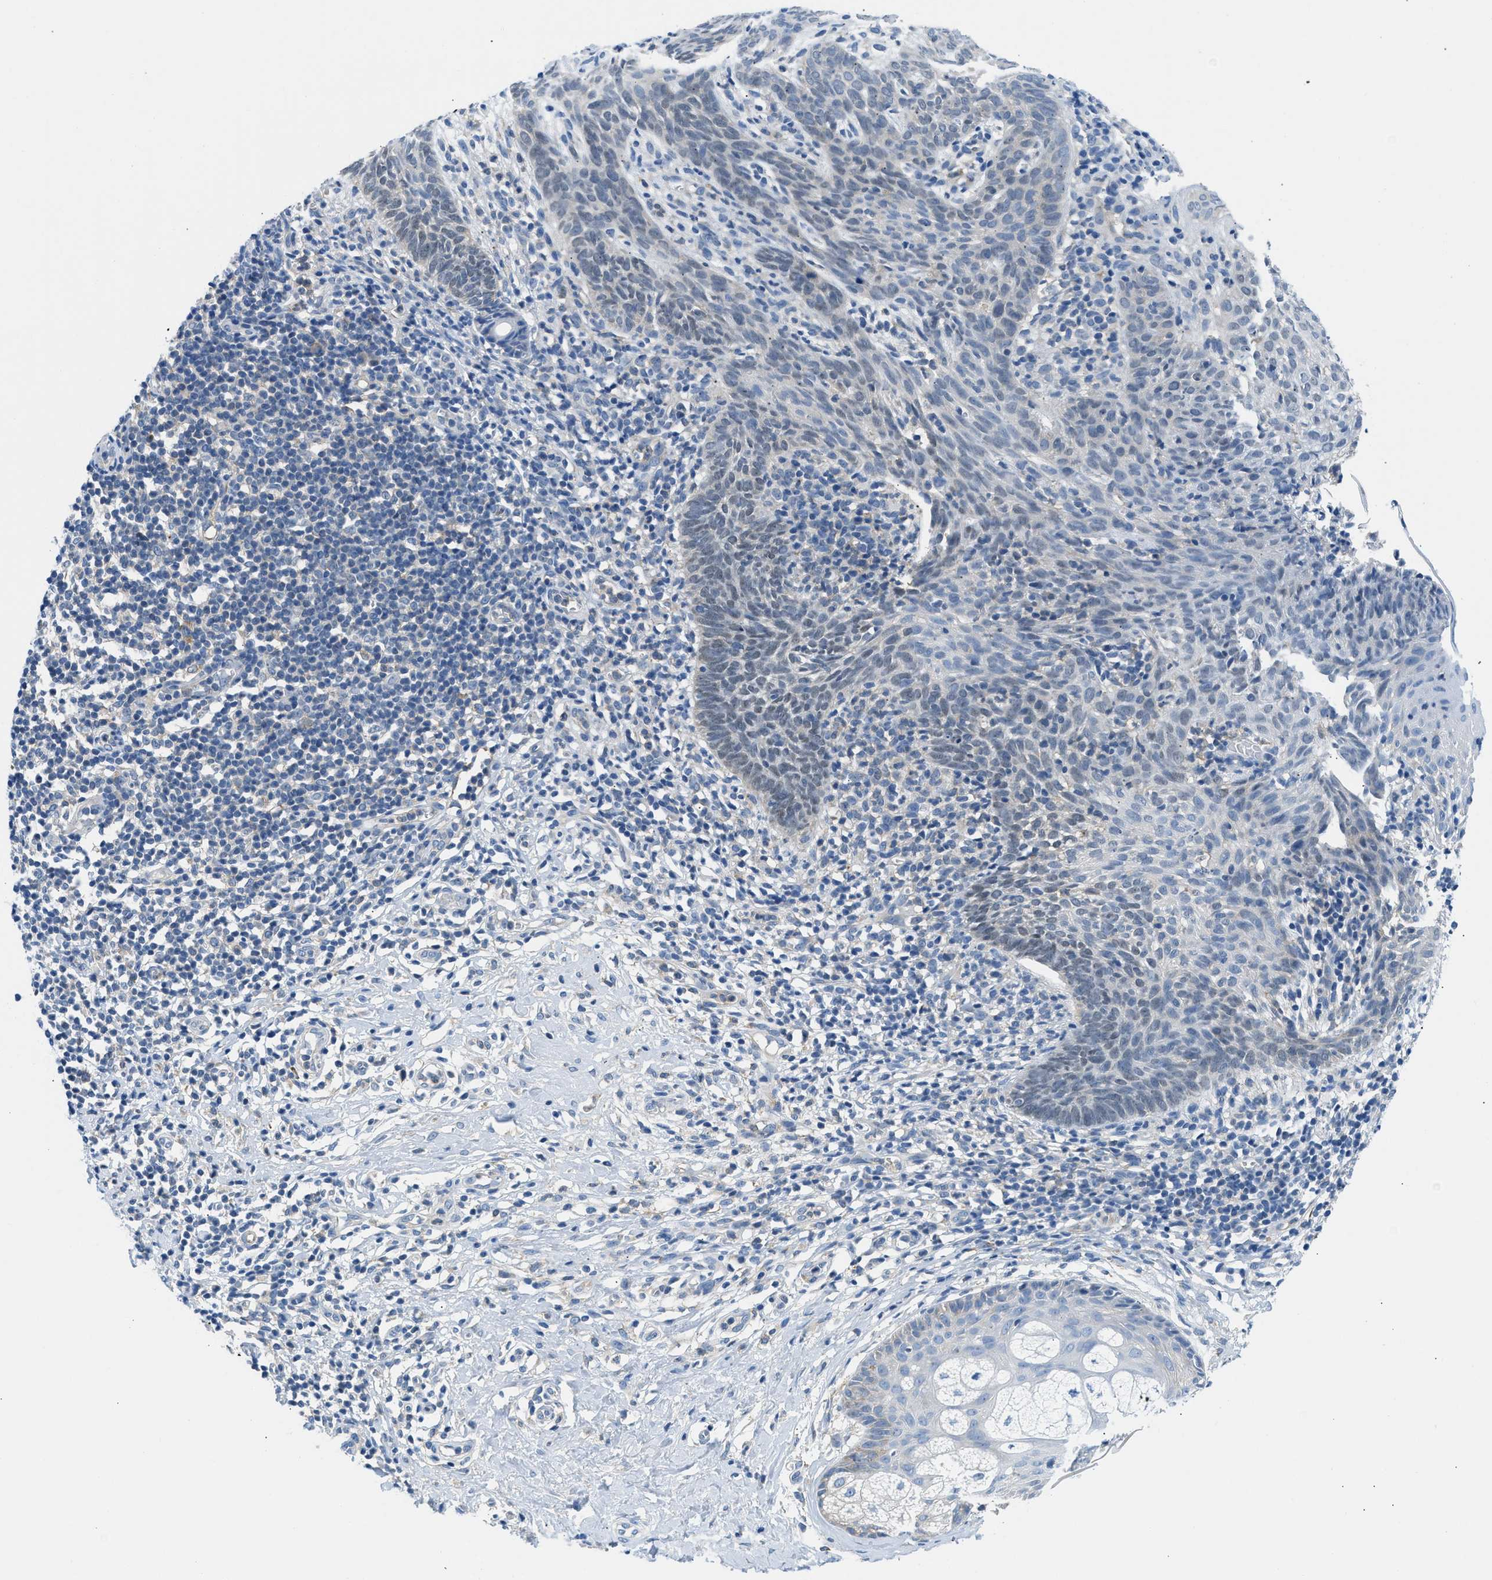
{"staining": {"intensity": "weak", "quantity": "<25%", "location": "nuclear"}, "tissue": "skin cancer", "cell_type": "Tumor cells", "image_type": "cancer", "snomed": [{"axis": "morphology", "description": "Basal cell carcinoma"}, {"axis": "topography", "description": "Skin"}], "caption": "Tumor cells are negative for protein expression in human skin cancer.", "gene": "BNC2", "patient": {"sex": "male", "age": 60}}